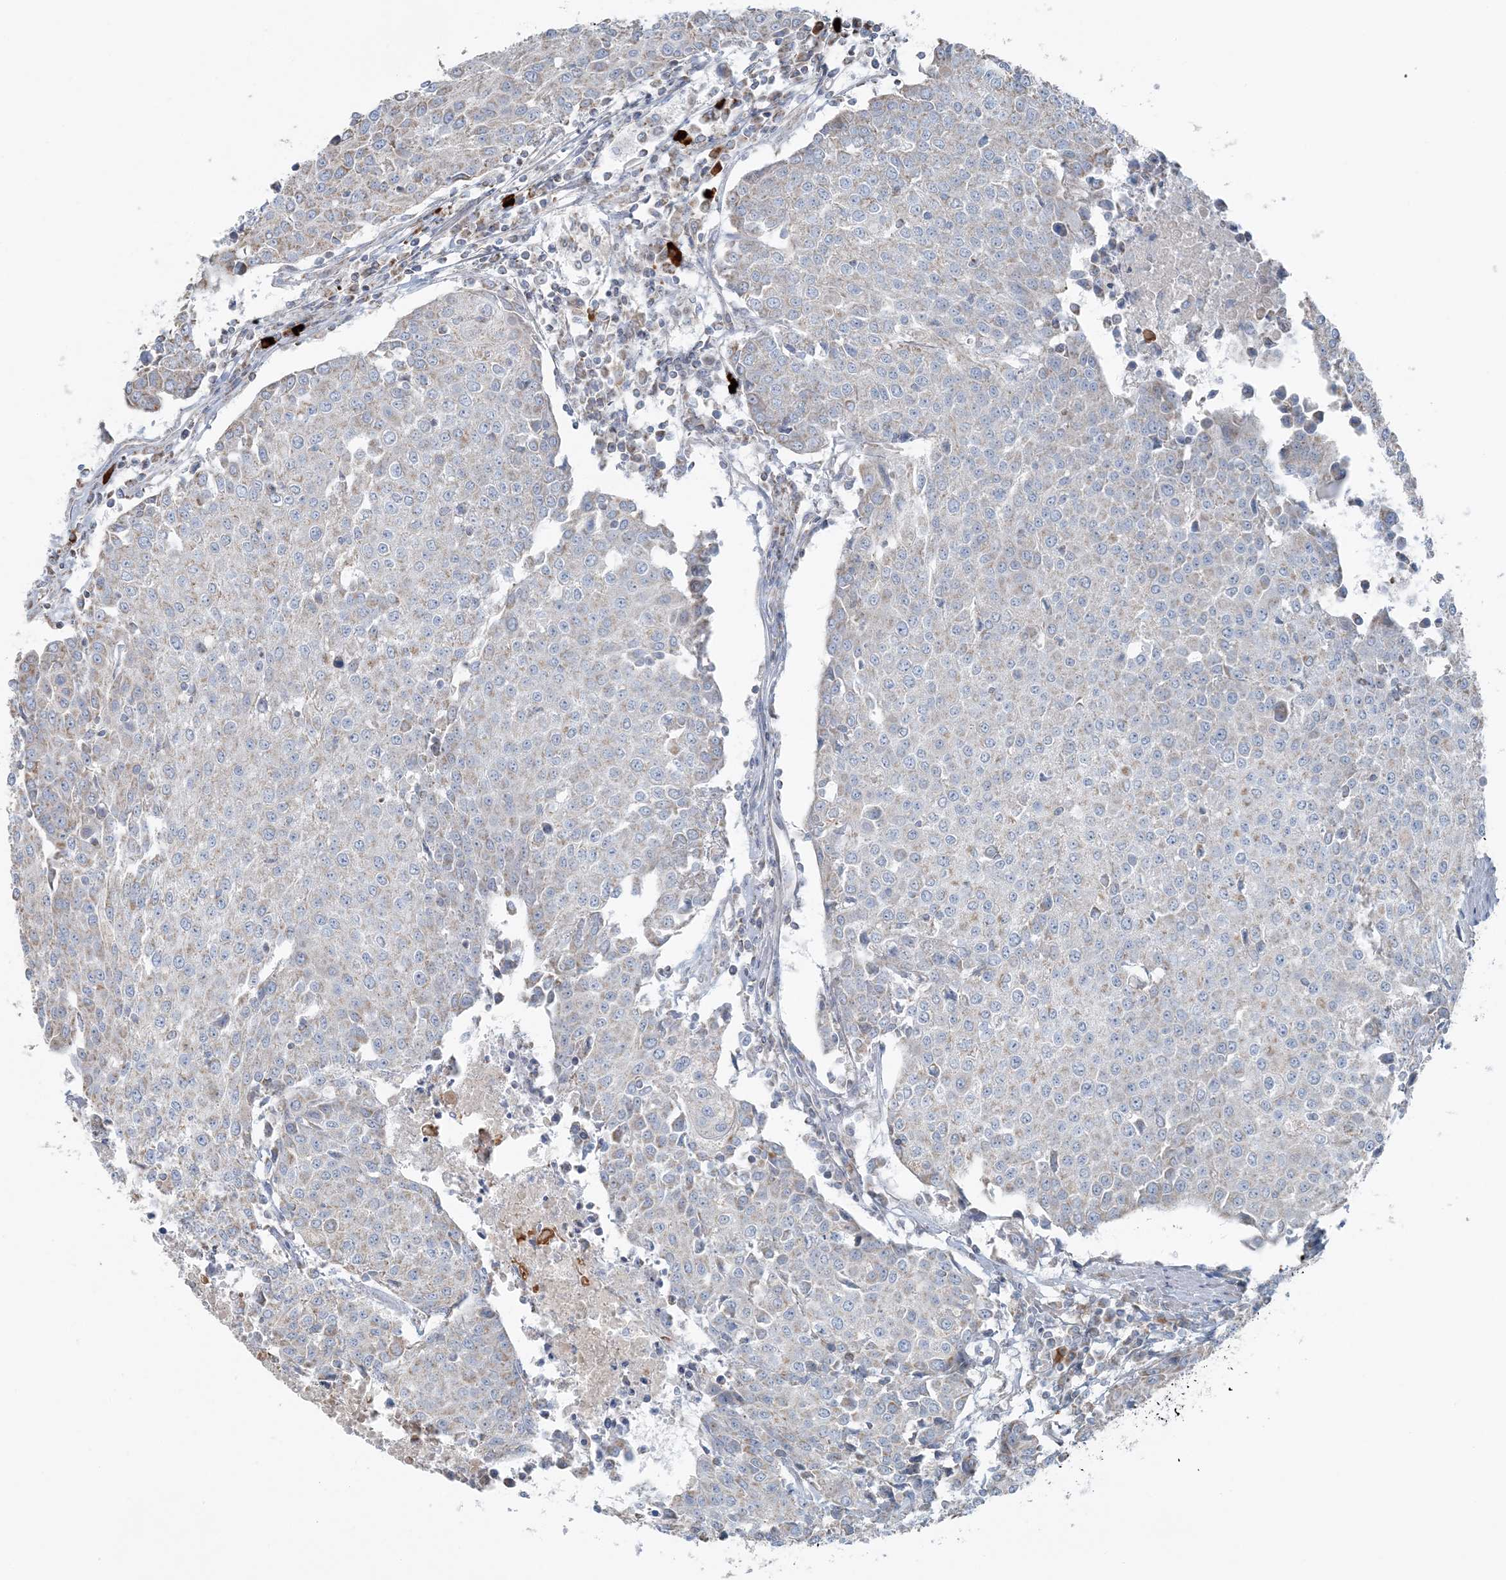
{"staining": {"intensity": "weak", "quantity": "<25%", "location": "cytoplasmic/membranous"}, "tissue": "urothelial cancer", "cell_type": "Tumor cells", "image_type": "cancer", "snomed": [{"axis": "morphology", "description": "Urothelial carcinoma, High grade"}, {"axis": "topography", "description": "Urinary bladder"}], "caption": "A micrograph of urothelial carcinoma (high-grade) stained for a protein exhibits no brown staining in tumor cells.", "gene": "SLC22A16", "patient": {"sex": "female", "age": 85}}